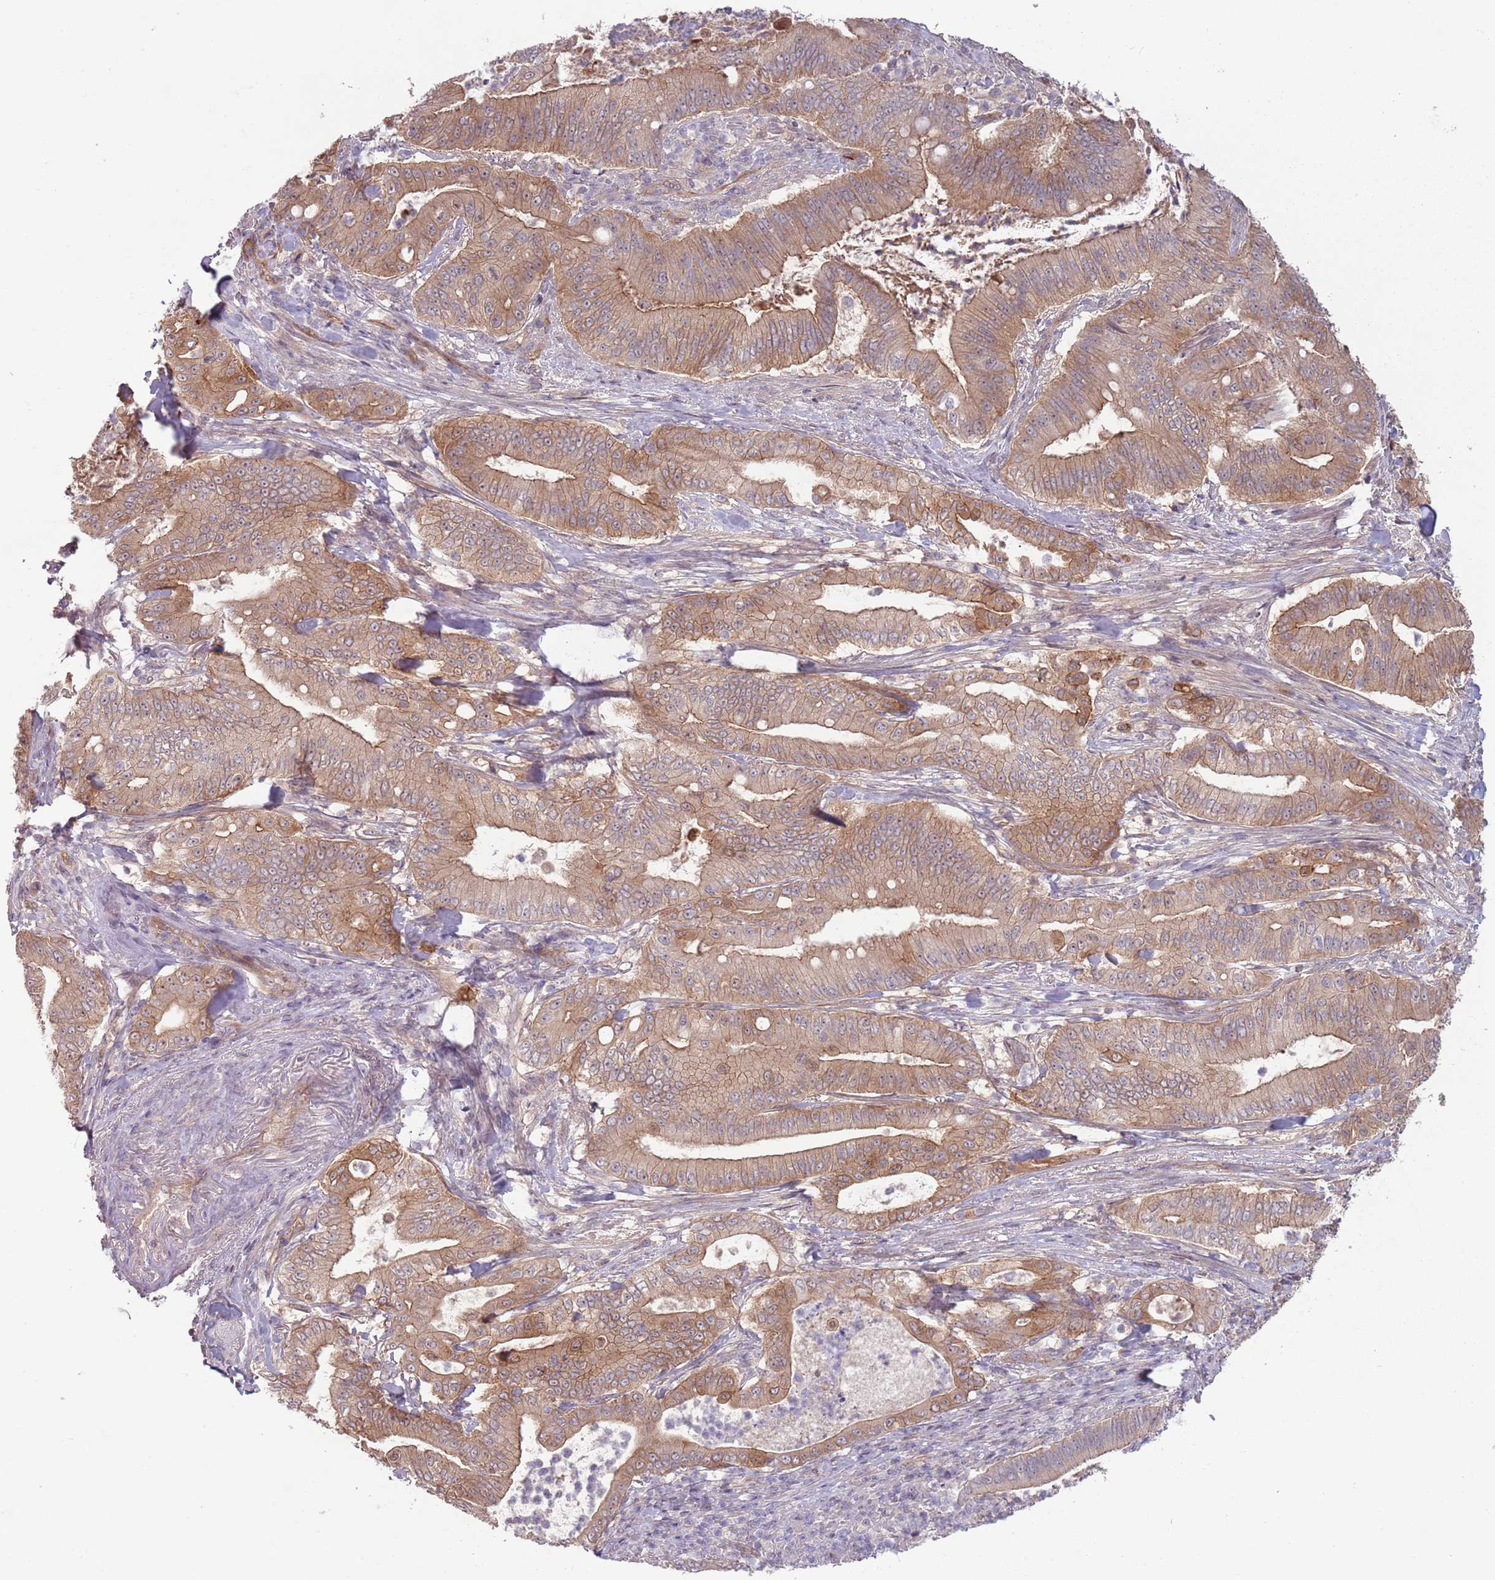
{"staining": {"intensity": "moderate", "quantity": ">75%", "location": "cytoplasmic/membranous"}, "tissue": "pancreatic cancer", "cell_type": "Tumor cells", "image_type": "cancer", "snomed": [{"axis": "morphology", "description": "Adenocarcinoma, NOS"}, {"axis": "topography", "description": "Pancreas"}], "caption": "Immunohistochemistry micrograph of neoplastic tissue: human pancreatic cancer (adenocarcinoma) stained using IHC reveals medium levels of moderate protein expression localized specifically in the cytoplasmic/membranous of tumor cells, appearing as a cytoplasmic/membranous brown color.", "gene": "SAV1", "patient": {"sex": "male", "age": 71}}